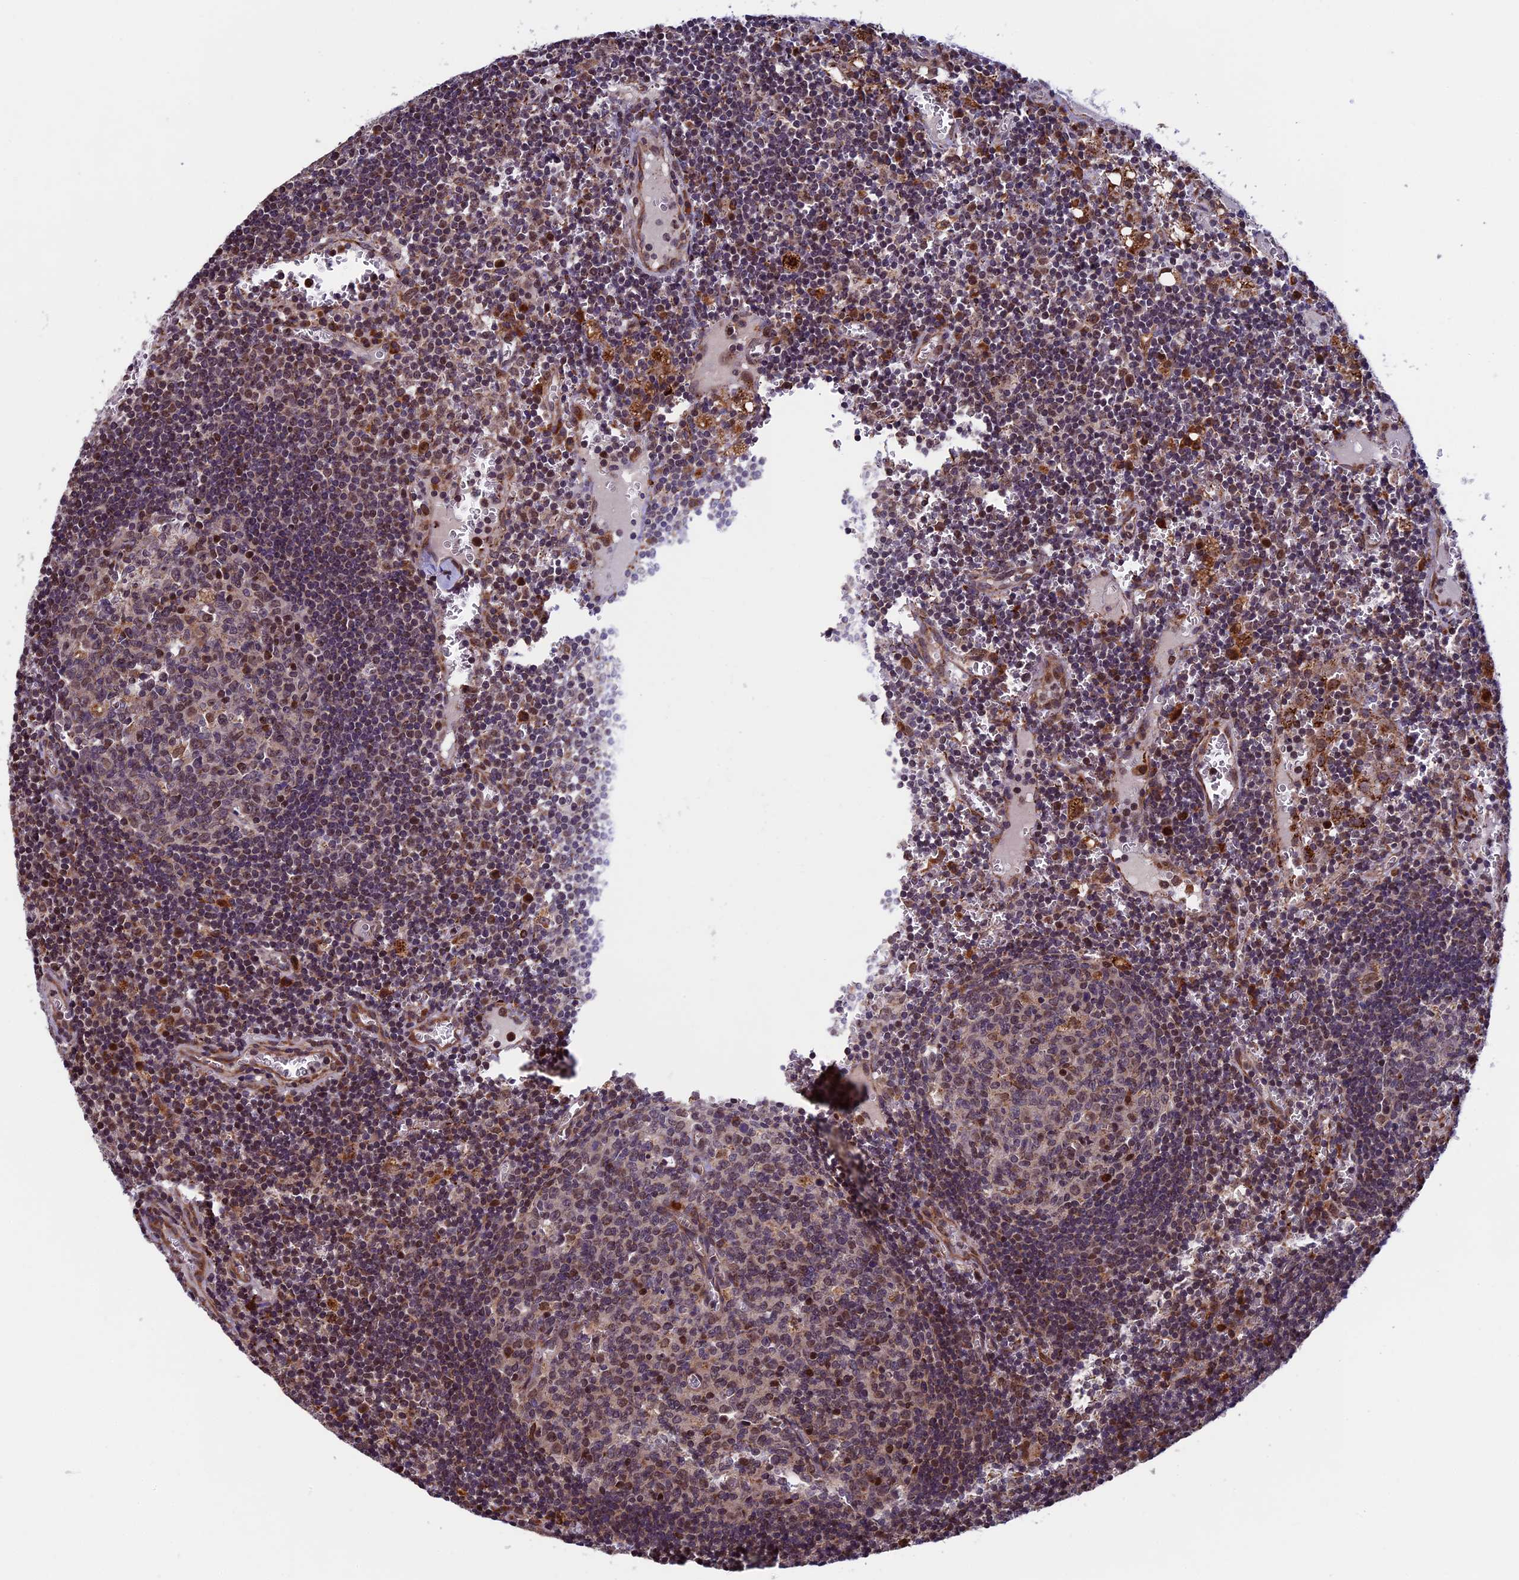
{"staining": {"intensity": "weak", "quantity": "25%-75%", "location": "nuclear"}, "tissue": "lymph node", "cell_type": "Germinal center cells", "image_type": "normal", "snomed": [{"axis": "morphology", "description": "Normal tissue, NOS"}, {"axis": "topography", "description": "Lymph node"}], "caption": "Immunohistochemical staining of normal lymph node demonstrates weak nuclear protein positivity in approximately 25%-75% of germinal center cells. (DAB (3,3'-diaminobenzidine) = brown stain, brightfield microscopy at high magnification).", "gene": "RNF17", "patient": {"sex": "female", "age": 73}}